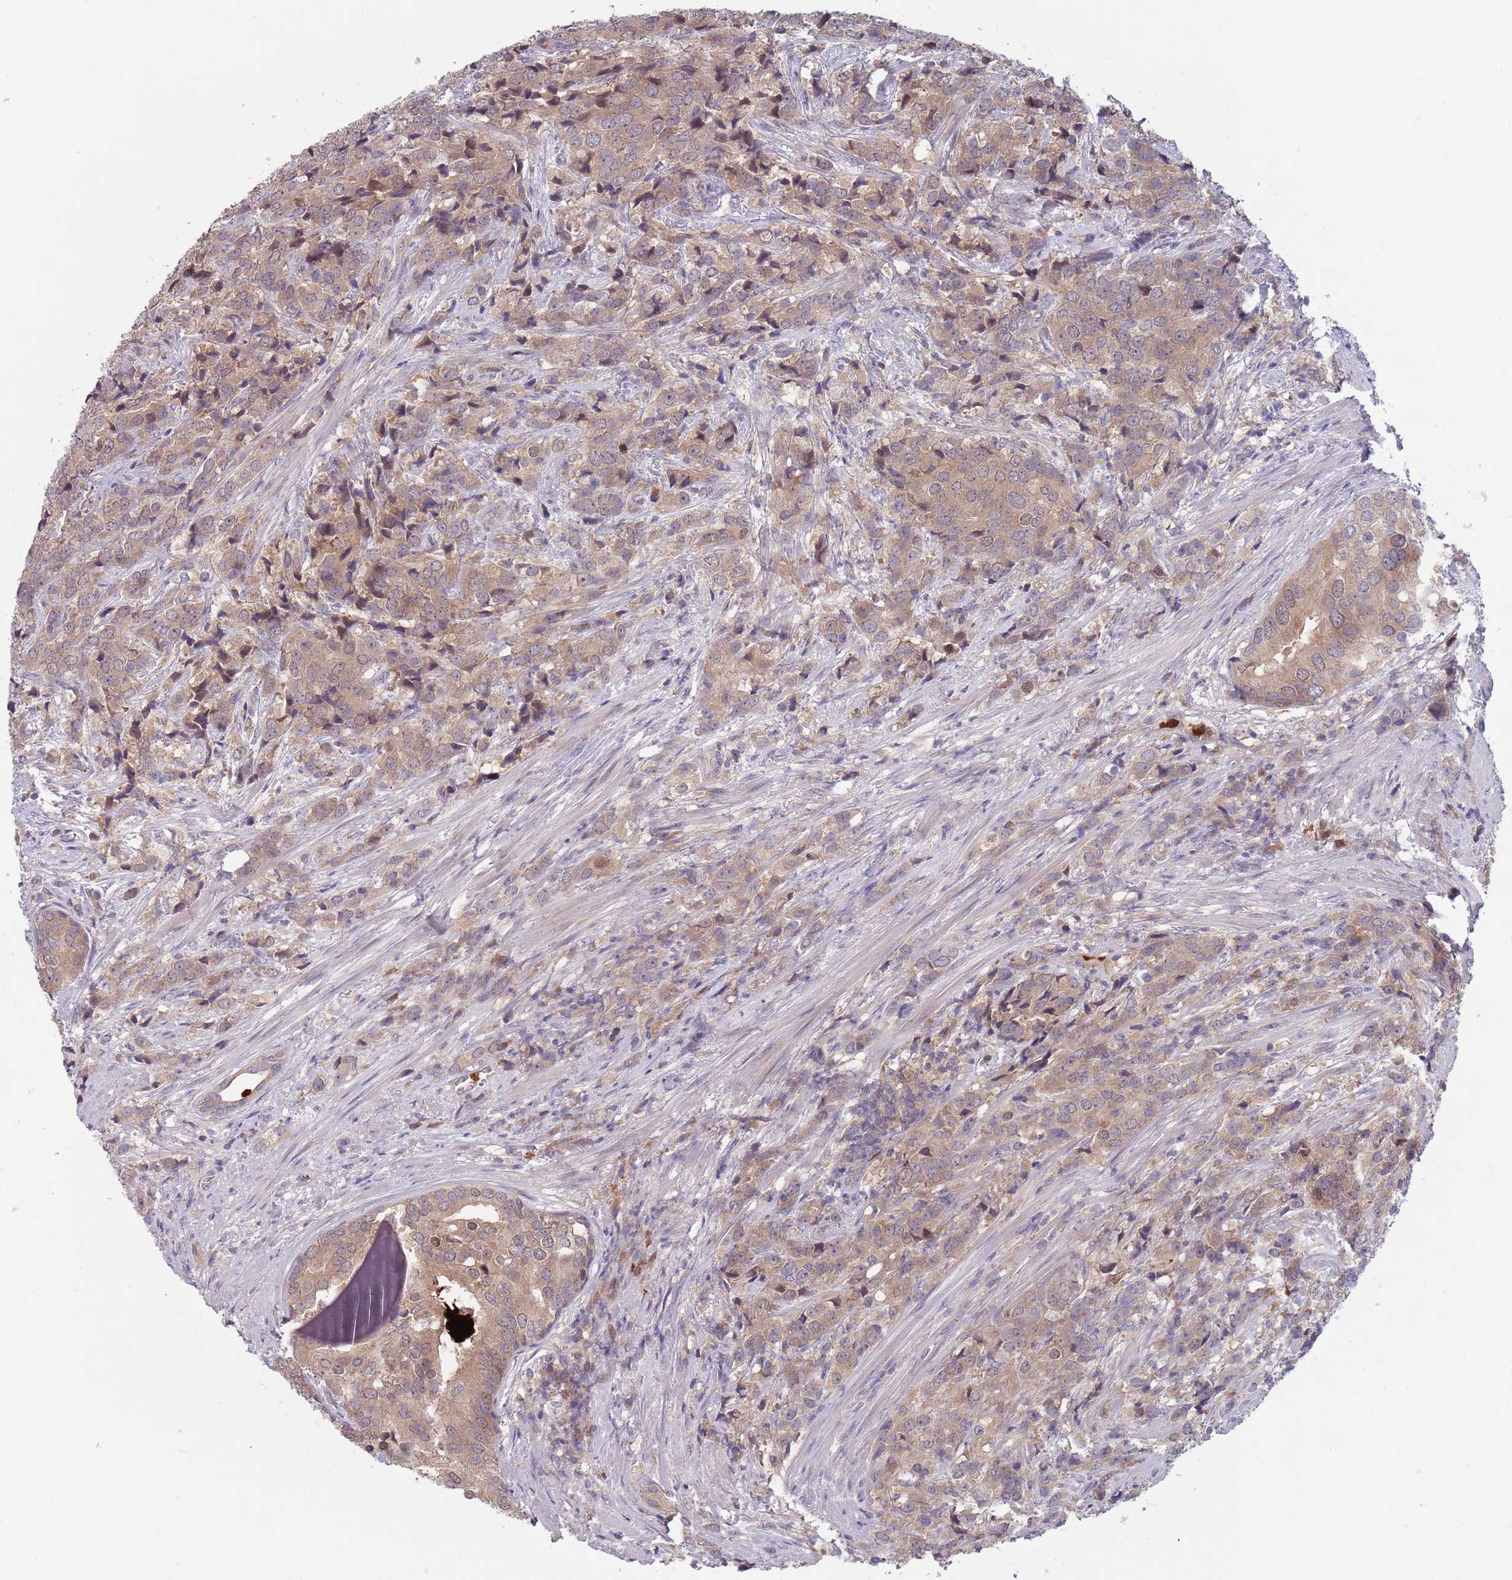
{"staining": {"intensity": "weak", "quantity": "25%-75%", "location": "cytoplasmic/membranous,nuclear"}, "tissue": "prostate cancer", "cell_type": "Tumor cells", "image_type": "cancer", "snomed": [{"axis": "morphology", "description": "Adenocarcinoma, High grade"}, {"axis": "topography", "description": "Prostate"}], "caption": "The histopathology image shows a brown stain indicating the presence of a protein in the cytoplasmic/membranous and nuclear of tumor cells in adenocarcinoma (high-grade) (prostate). (DAB (3,3'-diaminobenzidine) IHC, brown staining for protein, blue staining for nuclei).", "gene": "TYW1", "patient": {"sex": "male", "age": 62}}